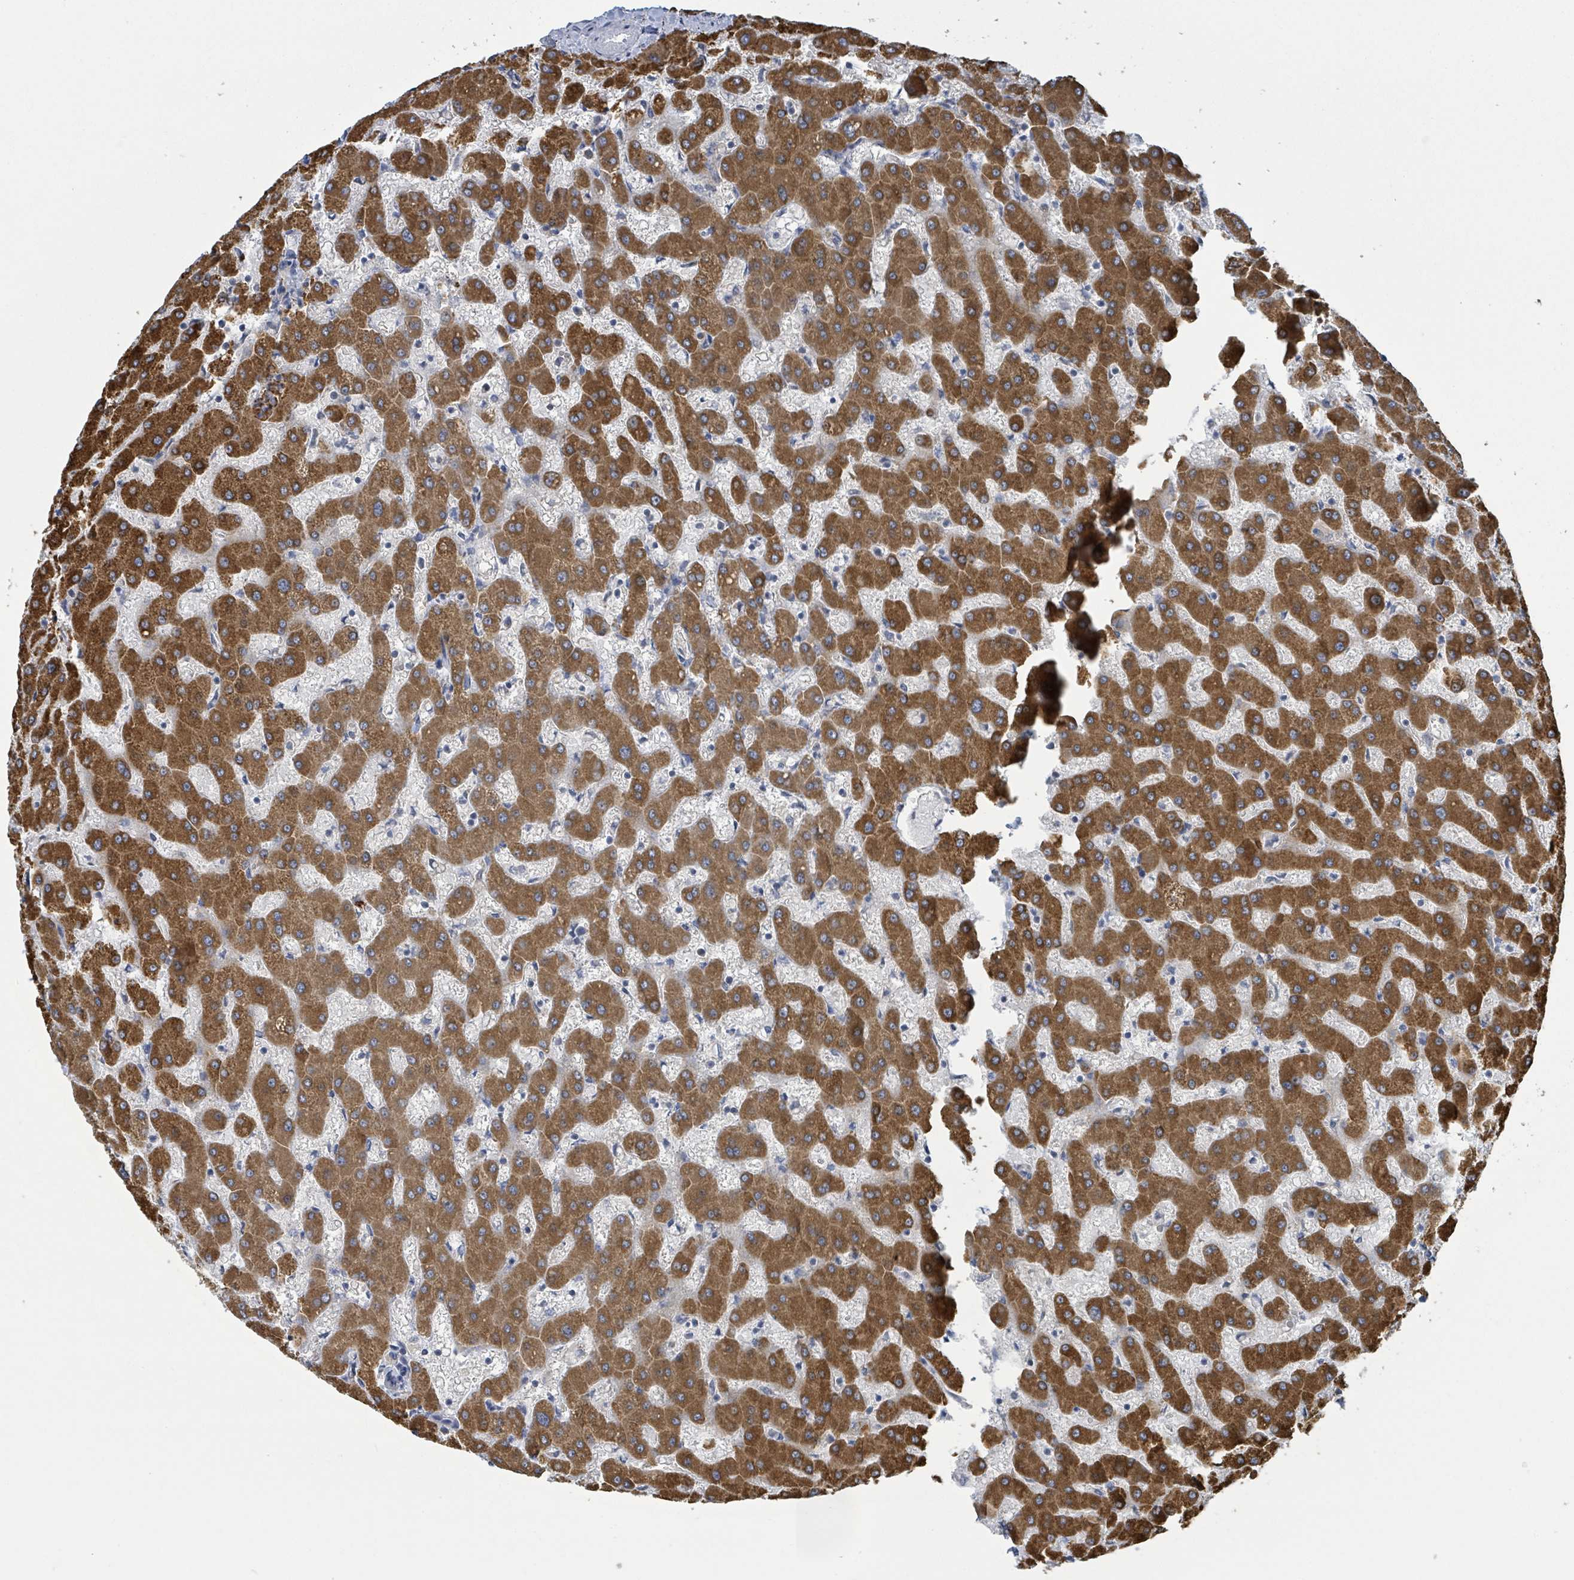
{"staining": {"intensity": "weak", "quantity": ">75%", "location": "cytoplasmic/membranous"}, "tissue": "liver", "cell_type": "Cholangiocytes", "image_type": "normal", "snomed": [{"axis": "morphology", "description": "Normal tissue, NOS"}, {"axis": "topography", "description": "Liver"}], "caption": "Normal liver shows weak cytoplasmic/membranous positivity in about >75% of cholangiocytes.", "gene": "CCDC121", "patient": {"sex": "female", "age": 63}}